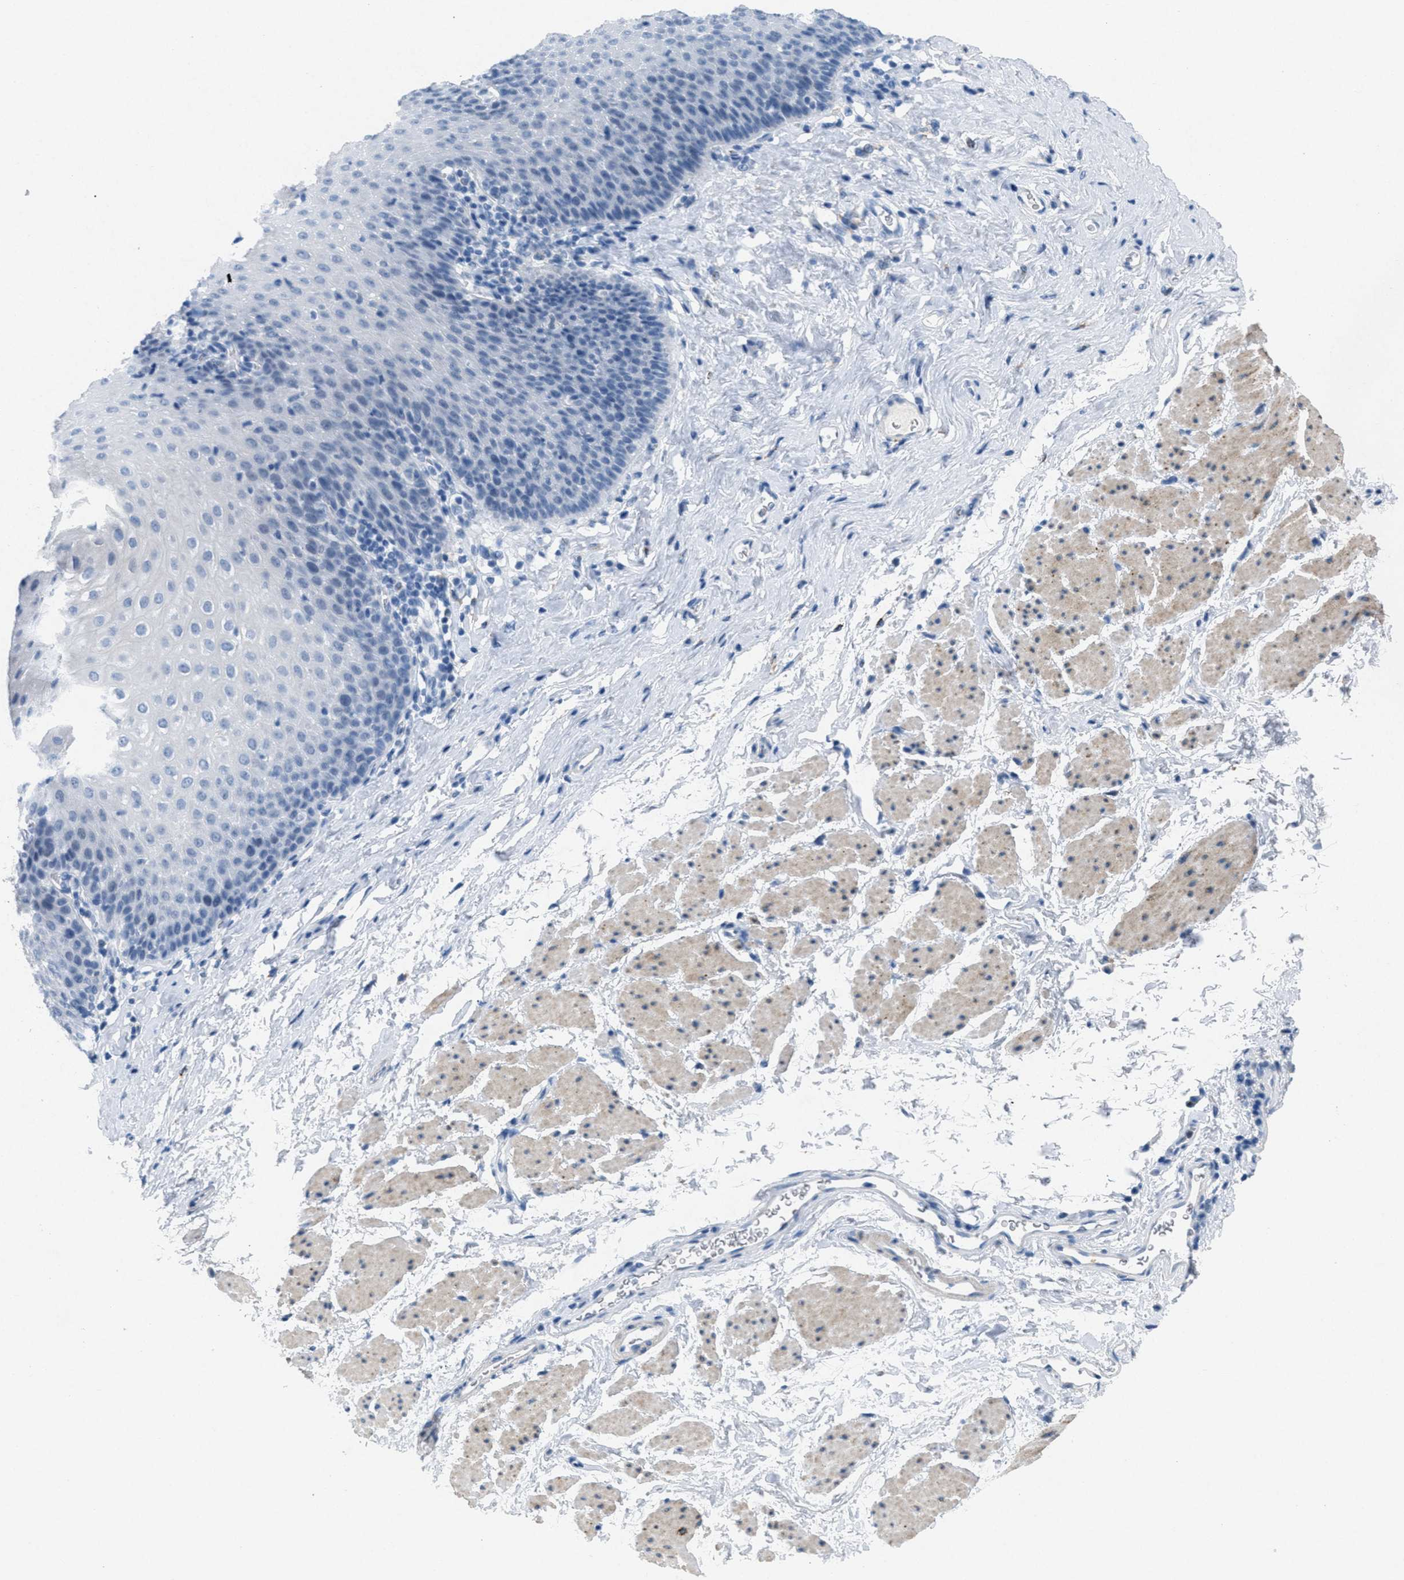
{"staining": {"intensity": "negative", "quantity": "none", "location": "none"}, "tissue": "esophagus", "cell_type": "Squamous epithelial cells", "image_type": "normal", "snomed": [{"axis": "morphology", "description": "Normal tissue, NOS"}, {"axis": "topography", "description": "Esophagus"}], "caption": "DAB immunohistochemical staining of benign esophagus reveals no significant expression in squamous epithelial cells.", "gene": "TASOR", "patient": {"sex": "female", "age": 61}}